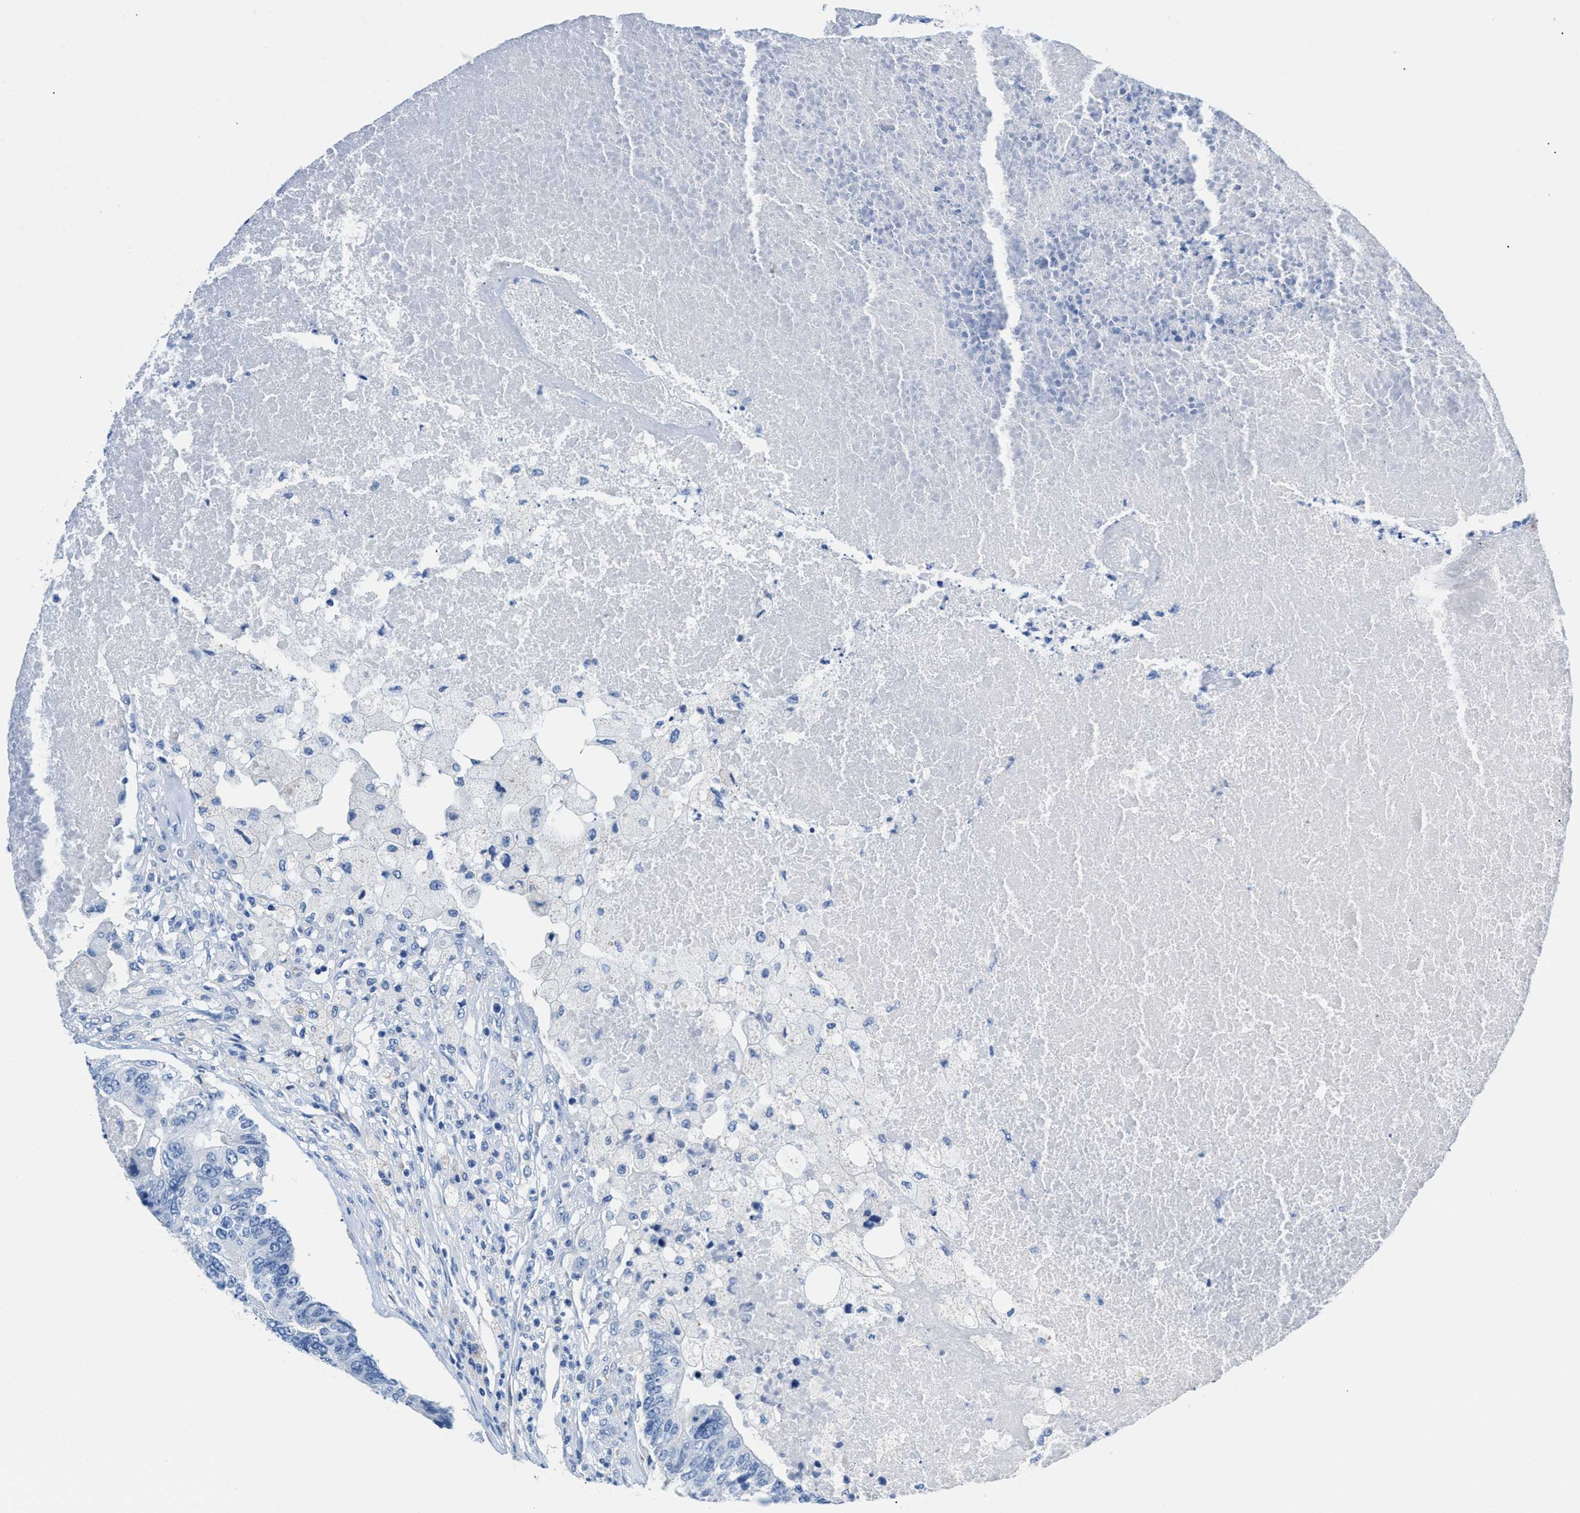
{"staining": {"intensity": "negative", "quantity": "none", "location": "none"}, "tissue": "colorectal cancer", "cell_type": "Tumor cells", "image_type": "cancer", "snomed": [{"axis": "morphology", "description": "Adenocarcinoma, NOS"}, {"axis": "topography", "description": "Colon"}], "caption": "This is a micrograph of immunohistochemistry staining of colorectal cancer (adenocarcinoma), which shows no staining in tumor cells.", "gene": "SLFN13", "patient": {"sex": "female", "age": 67}}